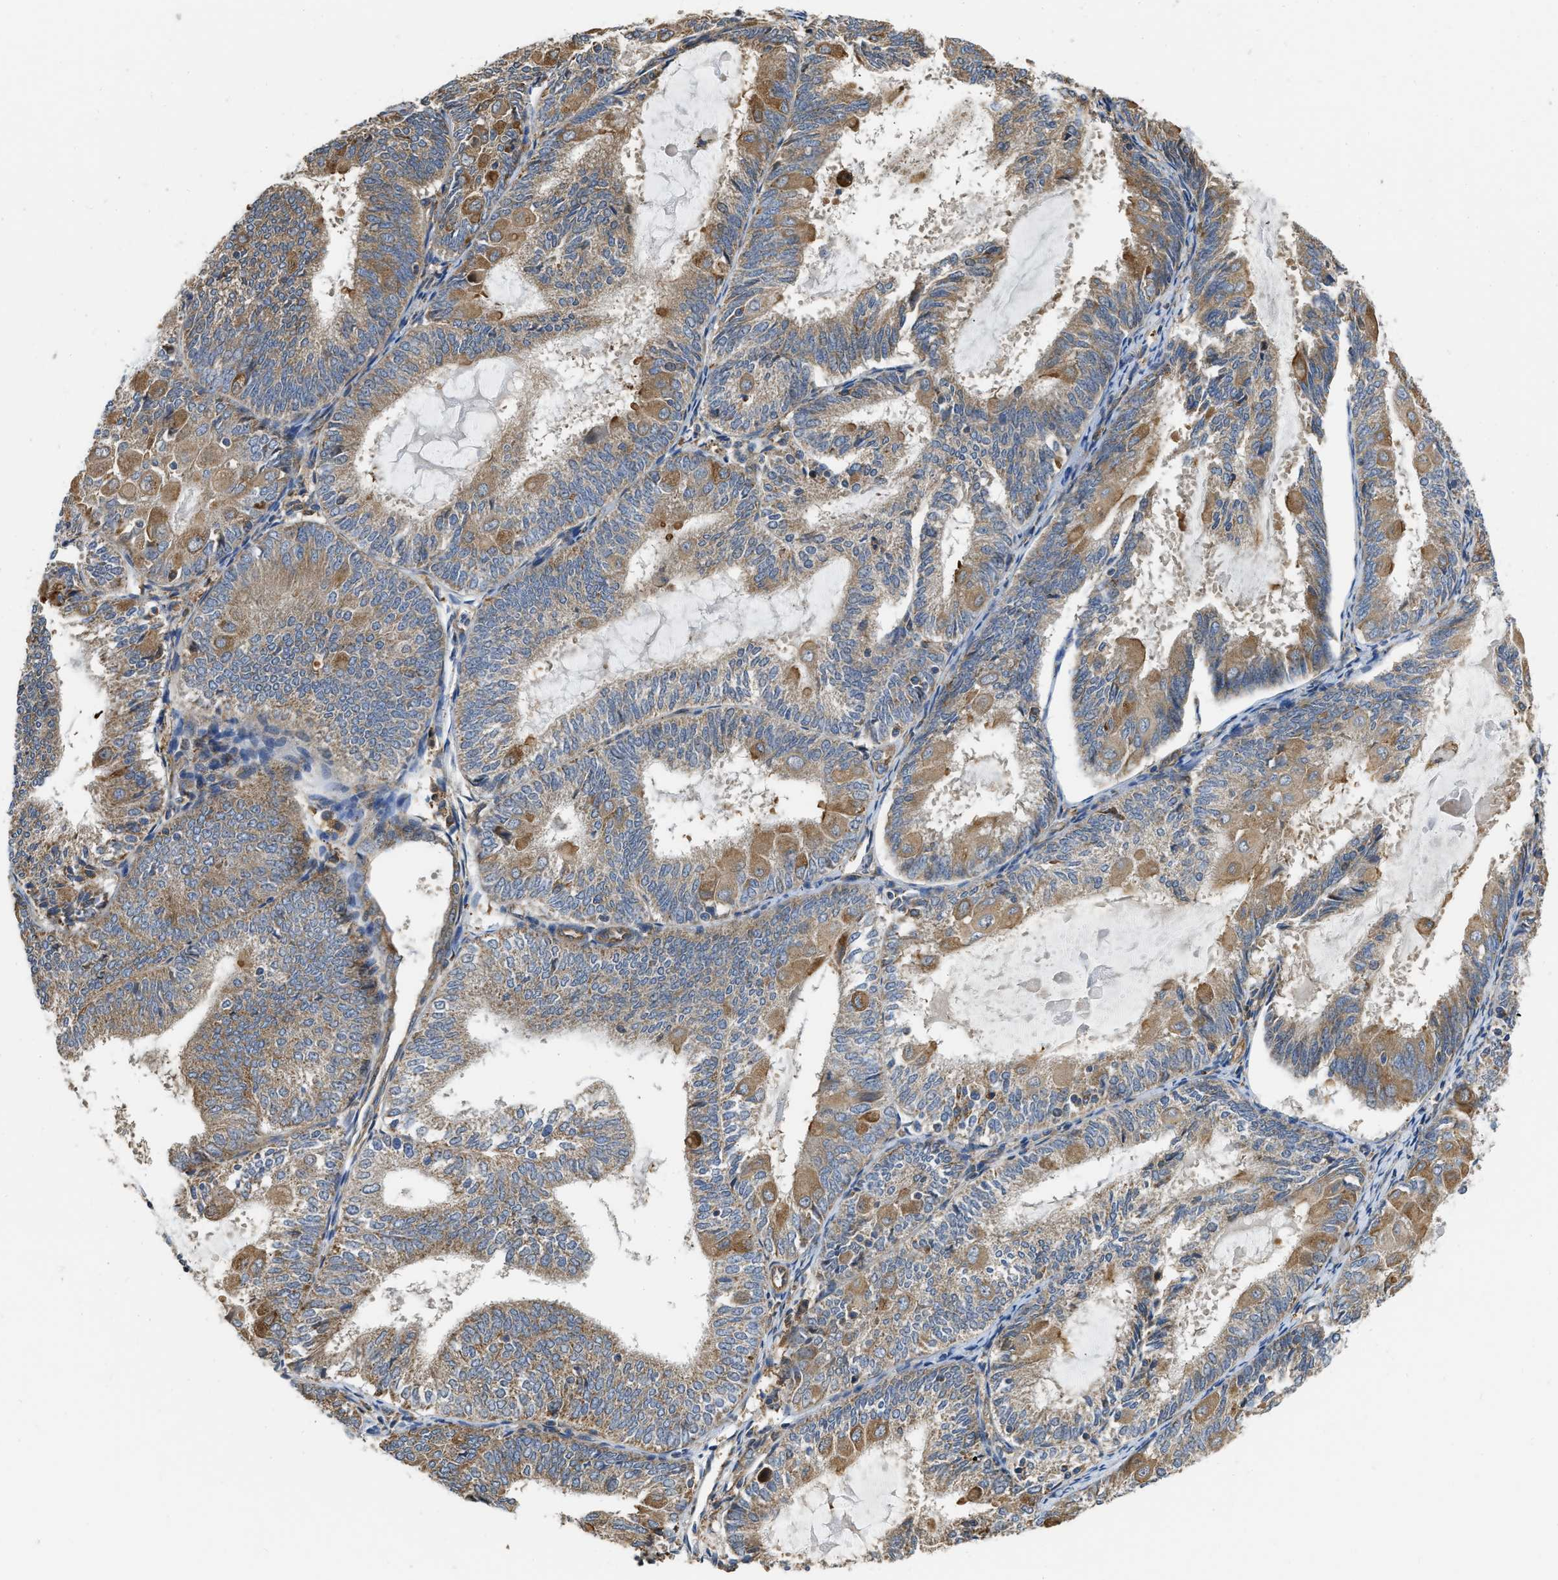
{"staining": {"intensity": "moderate", "quantity": "25%-75%", "location": "cytoplasmic/membranous"}, "tissue": "endometrial cancer", "cell_type": "Tumor cells", "image_type": "cancer", "snomed": [{"axis": "morphology", "description": "Adenocarcinoma, NOS"}, {"axis": "topography", "description": "Endometrium"}], "caption": "Protein staining of endometrial adenocarcinoma tissue shows moderate cytoplasmic/membranous staining in approximately 25%-75% of tumor cells.", "gene": "FLNB", "patient": {"sex": "female", "age": 81}}